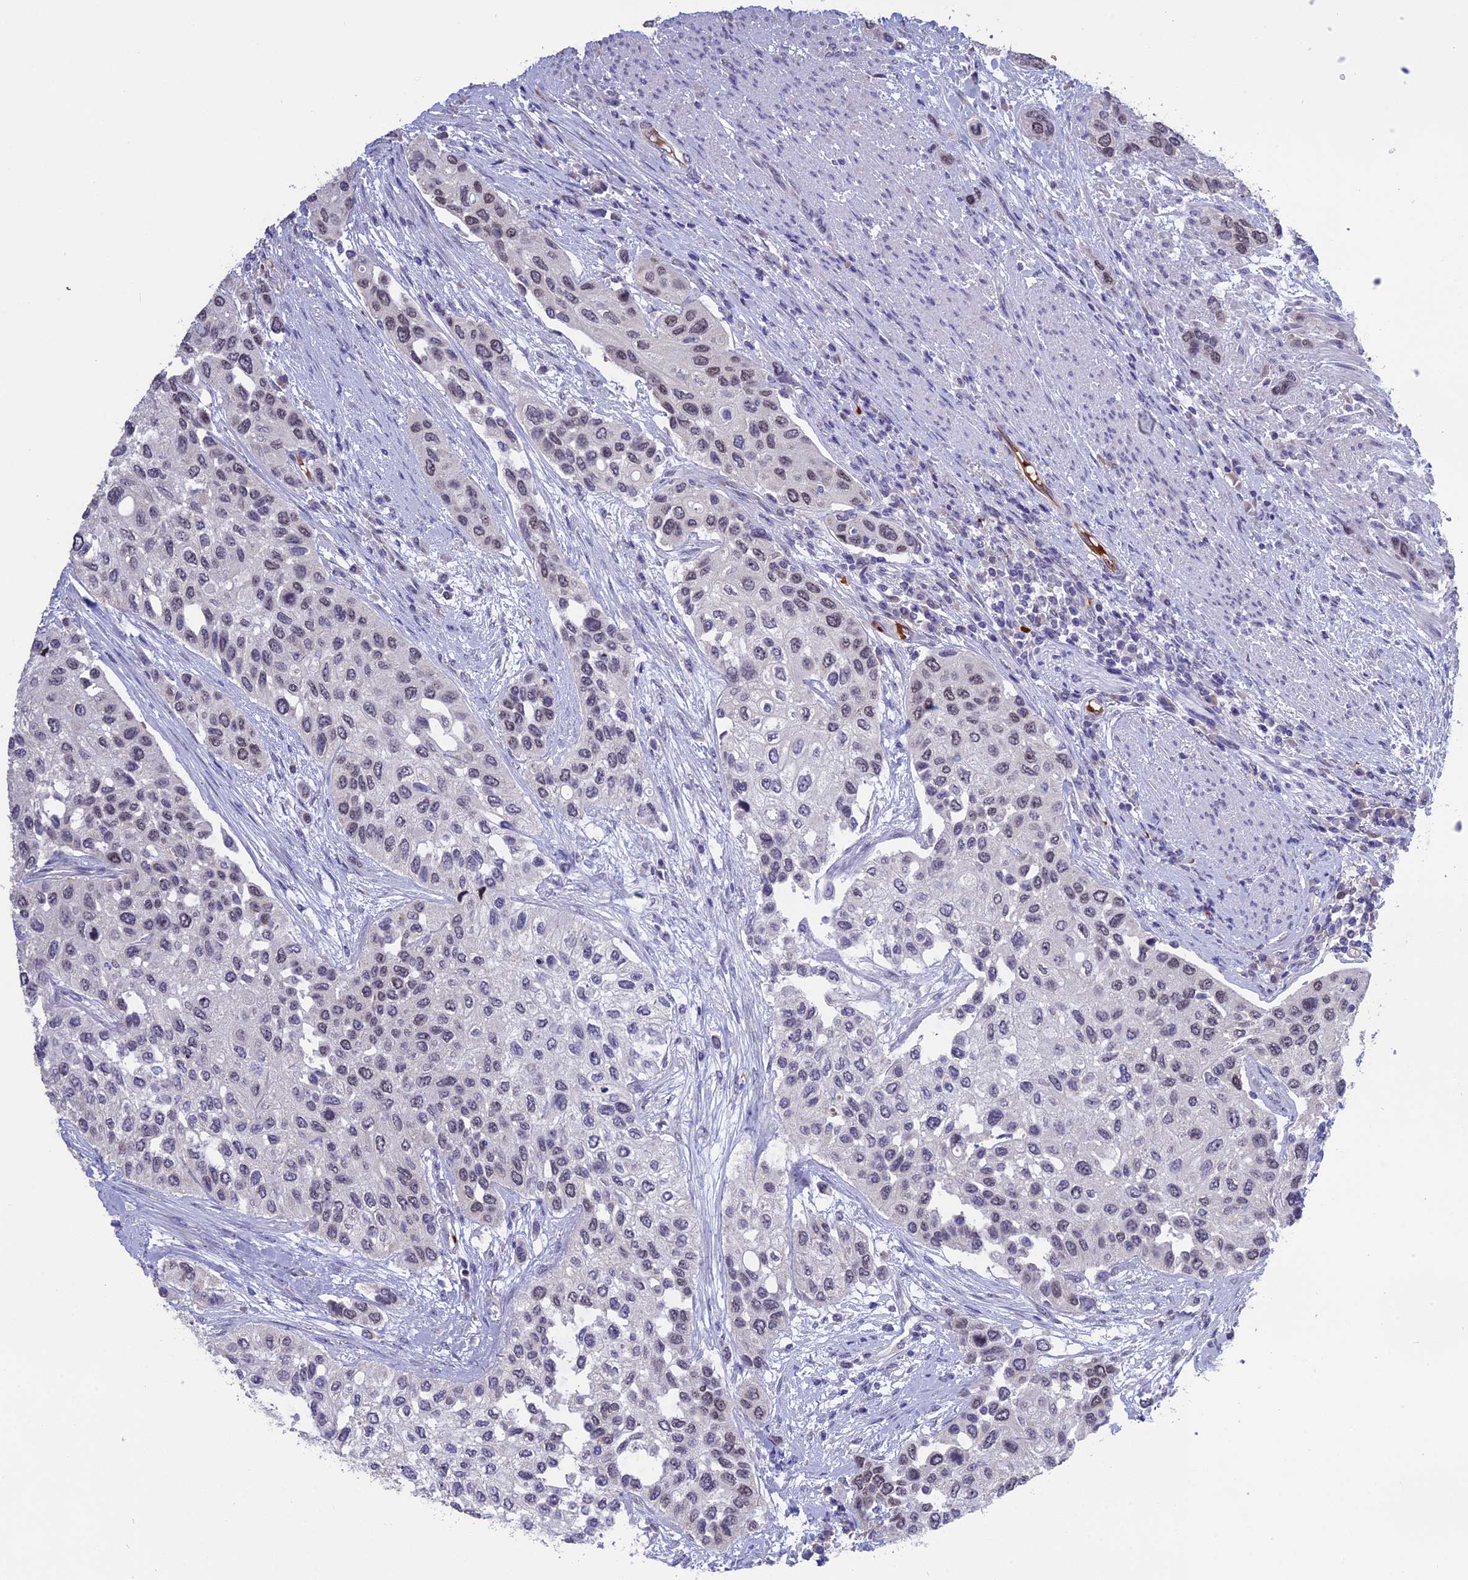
{"staining": {"intensity": "weak", "quantity": "<25%", "location": "nuclear"}, "tissue": "urothelial cancer", "cell_type": "Tumor cells", "image_type": "cancer", "snomed": [{"axis": "morphology", "description": "Normal tissue, NOS"}, {"axis": "morphology", "description": "Urothelial carcinoma, High grade"}, {"axis": "topography", "description": "Vascular tissue"}, {"axis": "topography", "description": "Urinary bladder"}], "caption": "Urothelial cancer was stained to show a protein in brown. There is no significant positivity in tumor cells. Brightfield microscopy of immunohistochemistry (IHC) stained with DAB (3,3'-diaminobenzidine) (brown) and hematoxylin (blue), captured at high magnification.", "gene": "KNOP1", "patient": {"sex": "female", "age": 56}}